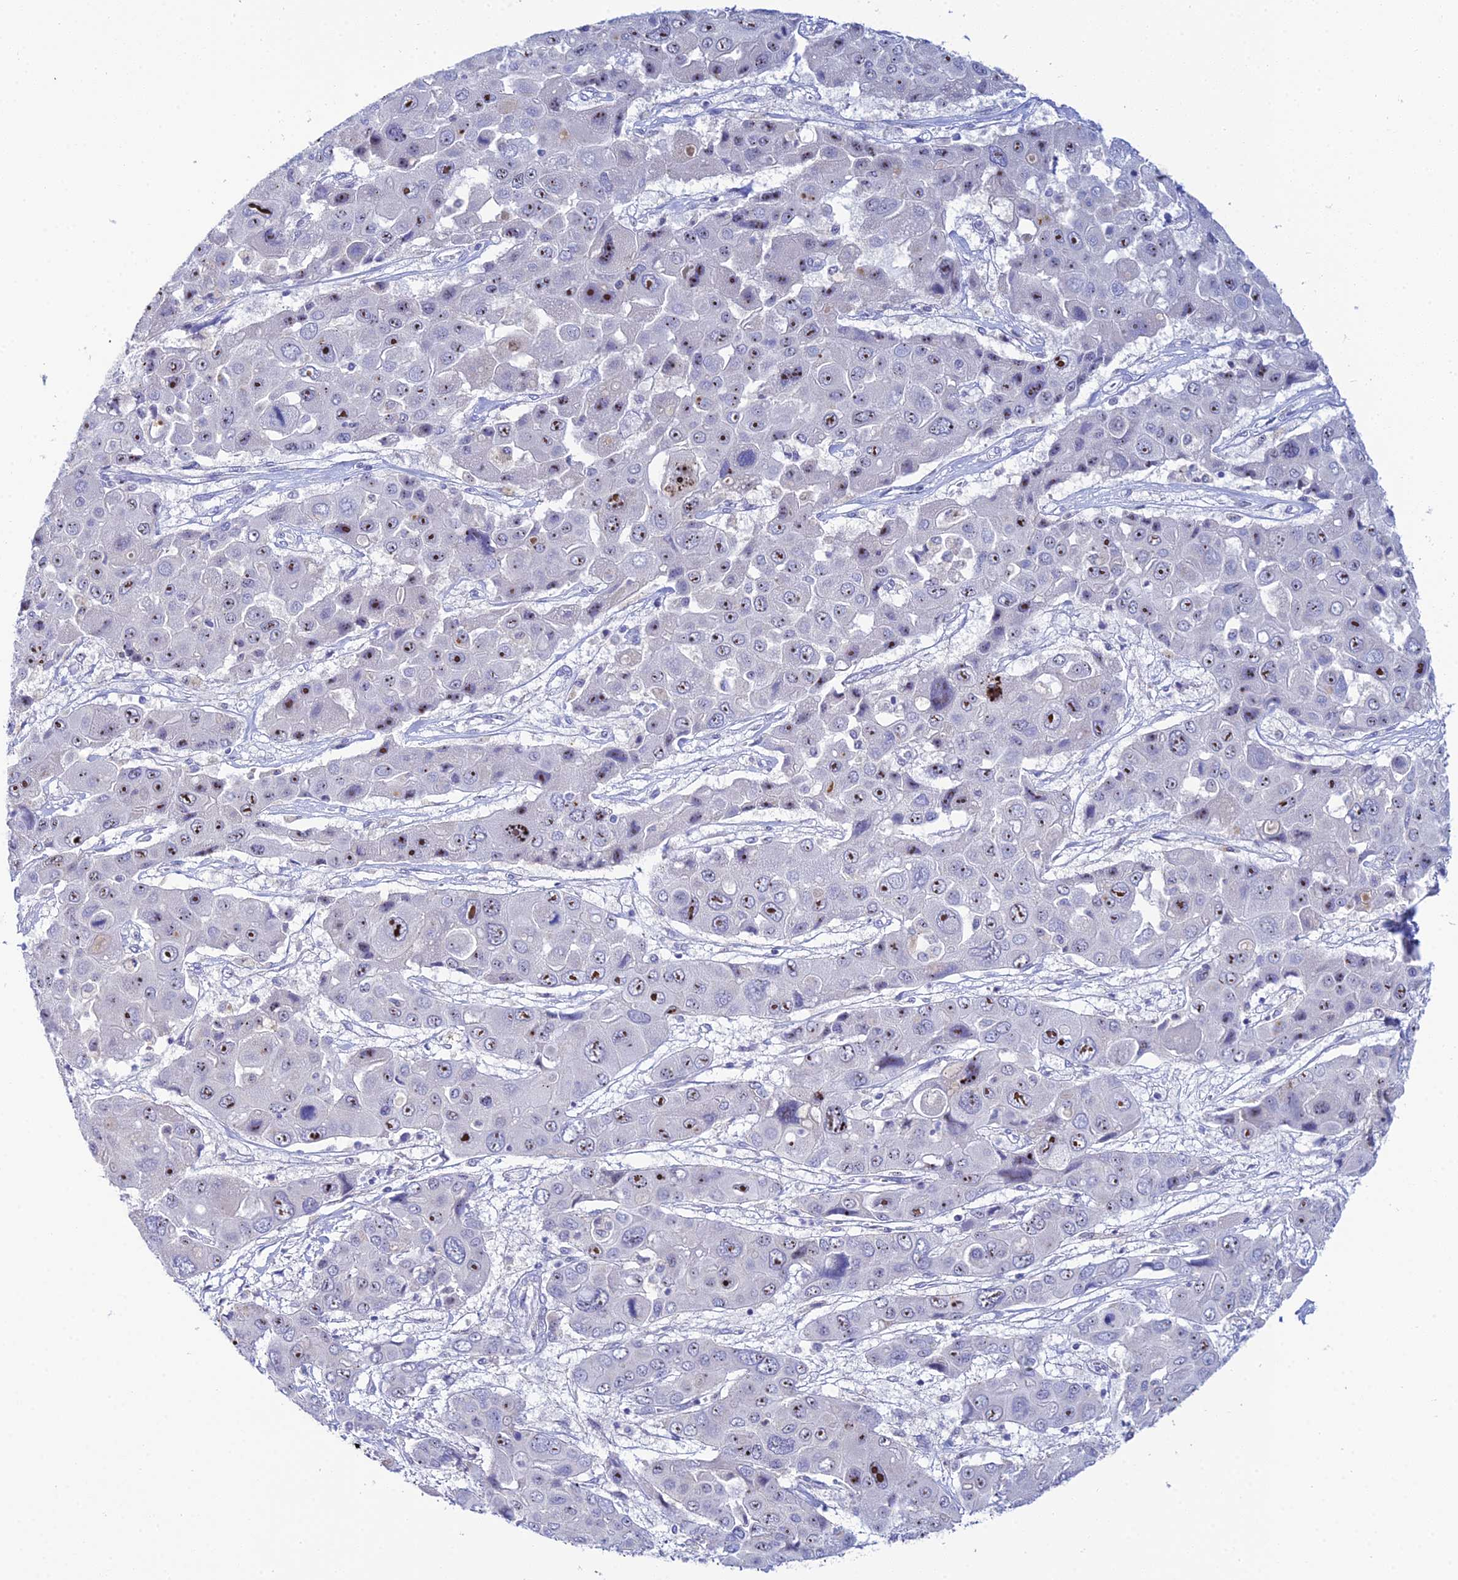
{"staining": {"intensity": "moderate", "quantity": "25%-75%", "location": "nuclear"}, "tissue": "liver cancer", "cell_type": "Tumor cells", "image_type": "cancer", "snomed": [{"axis": "morphology", "description": "Cholangiocarcinoma"}, {"axis": "topography", "description": "Liver"}], "caption": "Immunohistochemistry image of cholangiocarcinoma (liver) stained for a protein (brown), which reveals medium levels of moderate nuclear expression in about 25%-75% of tumor cells.", "gene": "PLPP4", "patient": {"sex": "male", "age": 67}}